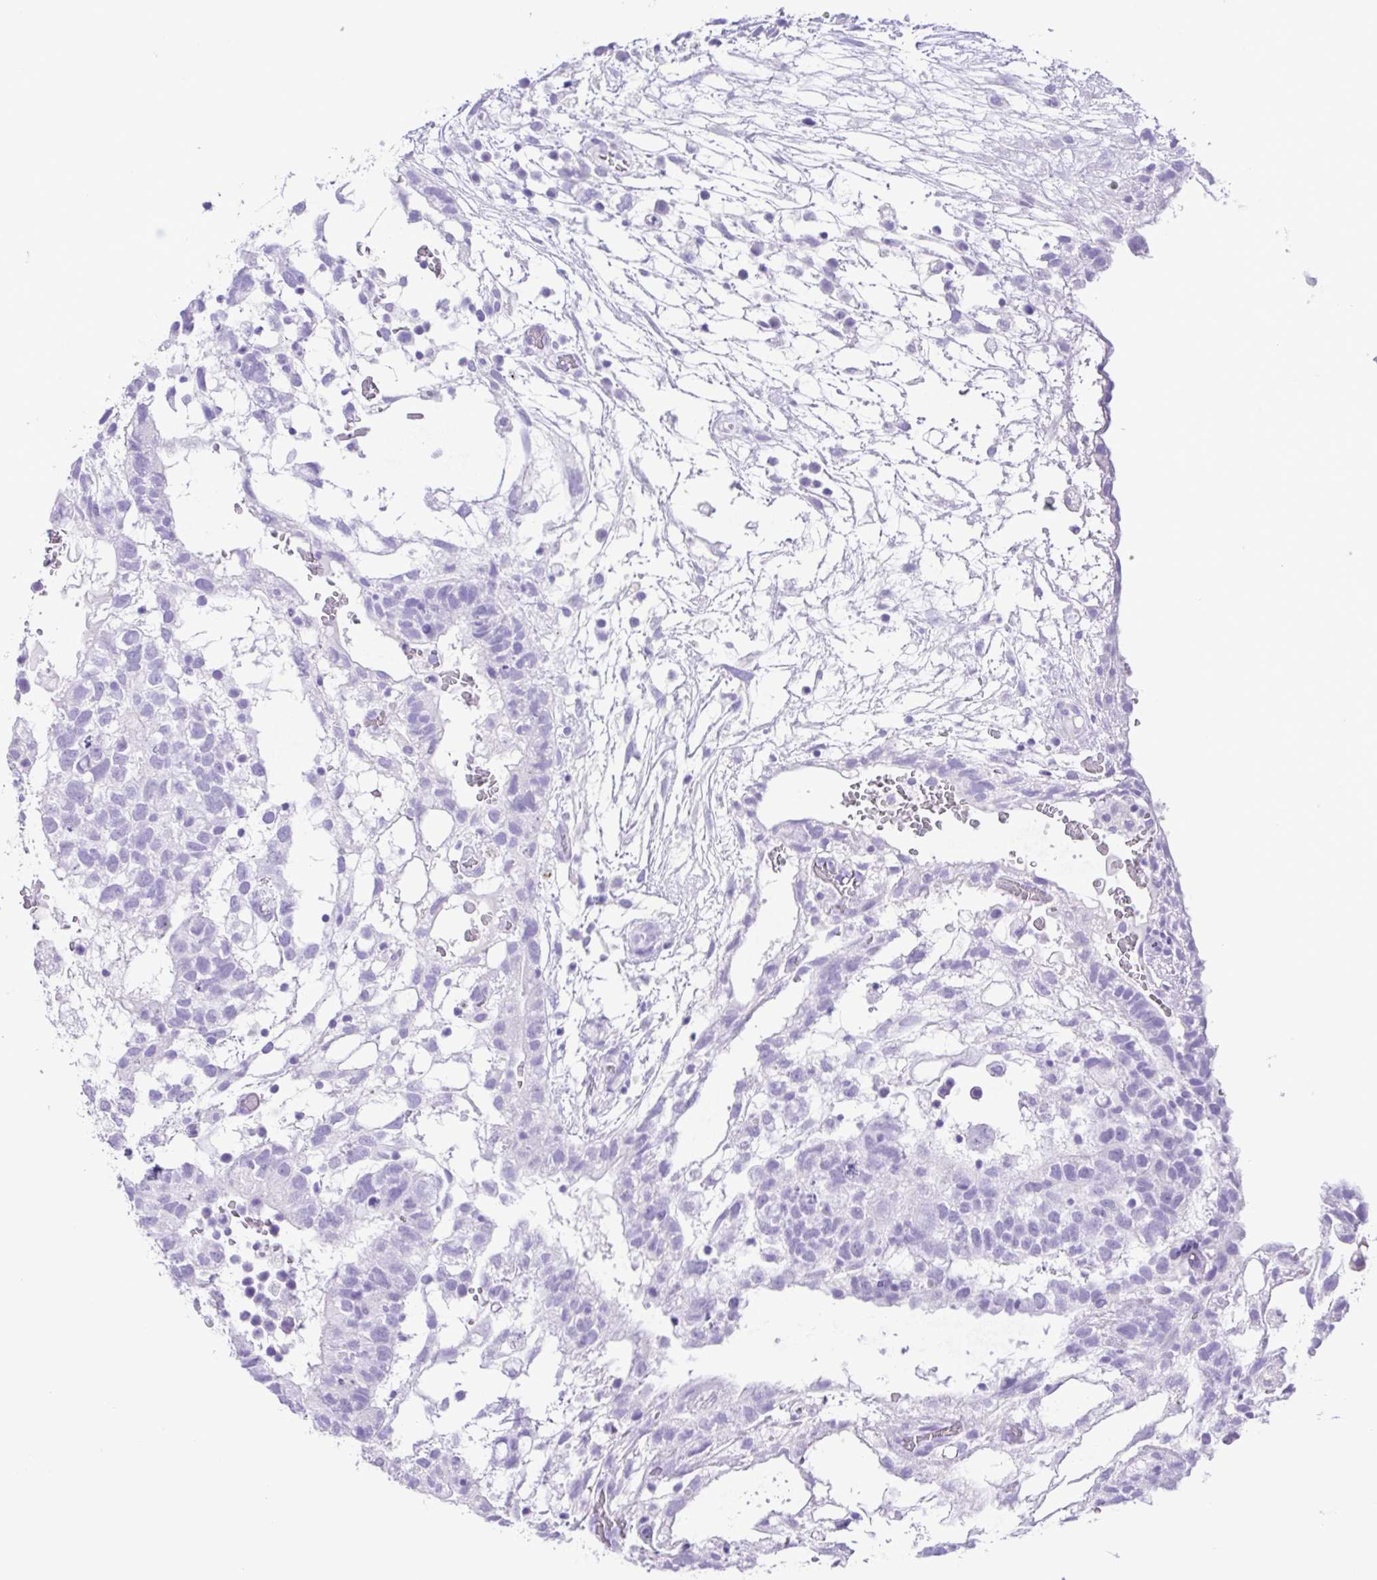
{"staining": {"intensity": "negative", "quantity": "none", "location": "none"}, "tissue": "testis cancer", "cell_type": "Tumor cells", "image_type": "cancer", "snomed": [{"axis": "morphology", "description": "Normal tissue, NOS"}, {"axis": "morphology", "description": "Carcinoma, Embryonal, NOS"}, {"axis": "topography", "description": "Testis"}], "caption": "Image shows no significant protein staining in tumor cells of testis cancer (embryonal carcinoma).", "gene": "CASP14", "patient": {"sex": "male", "age": 32}}